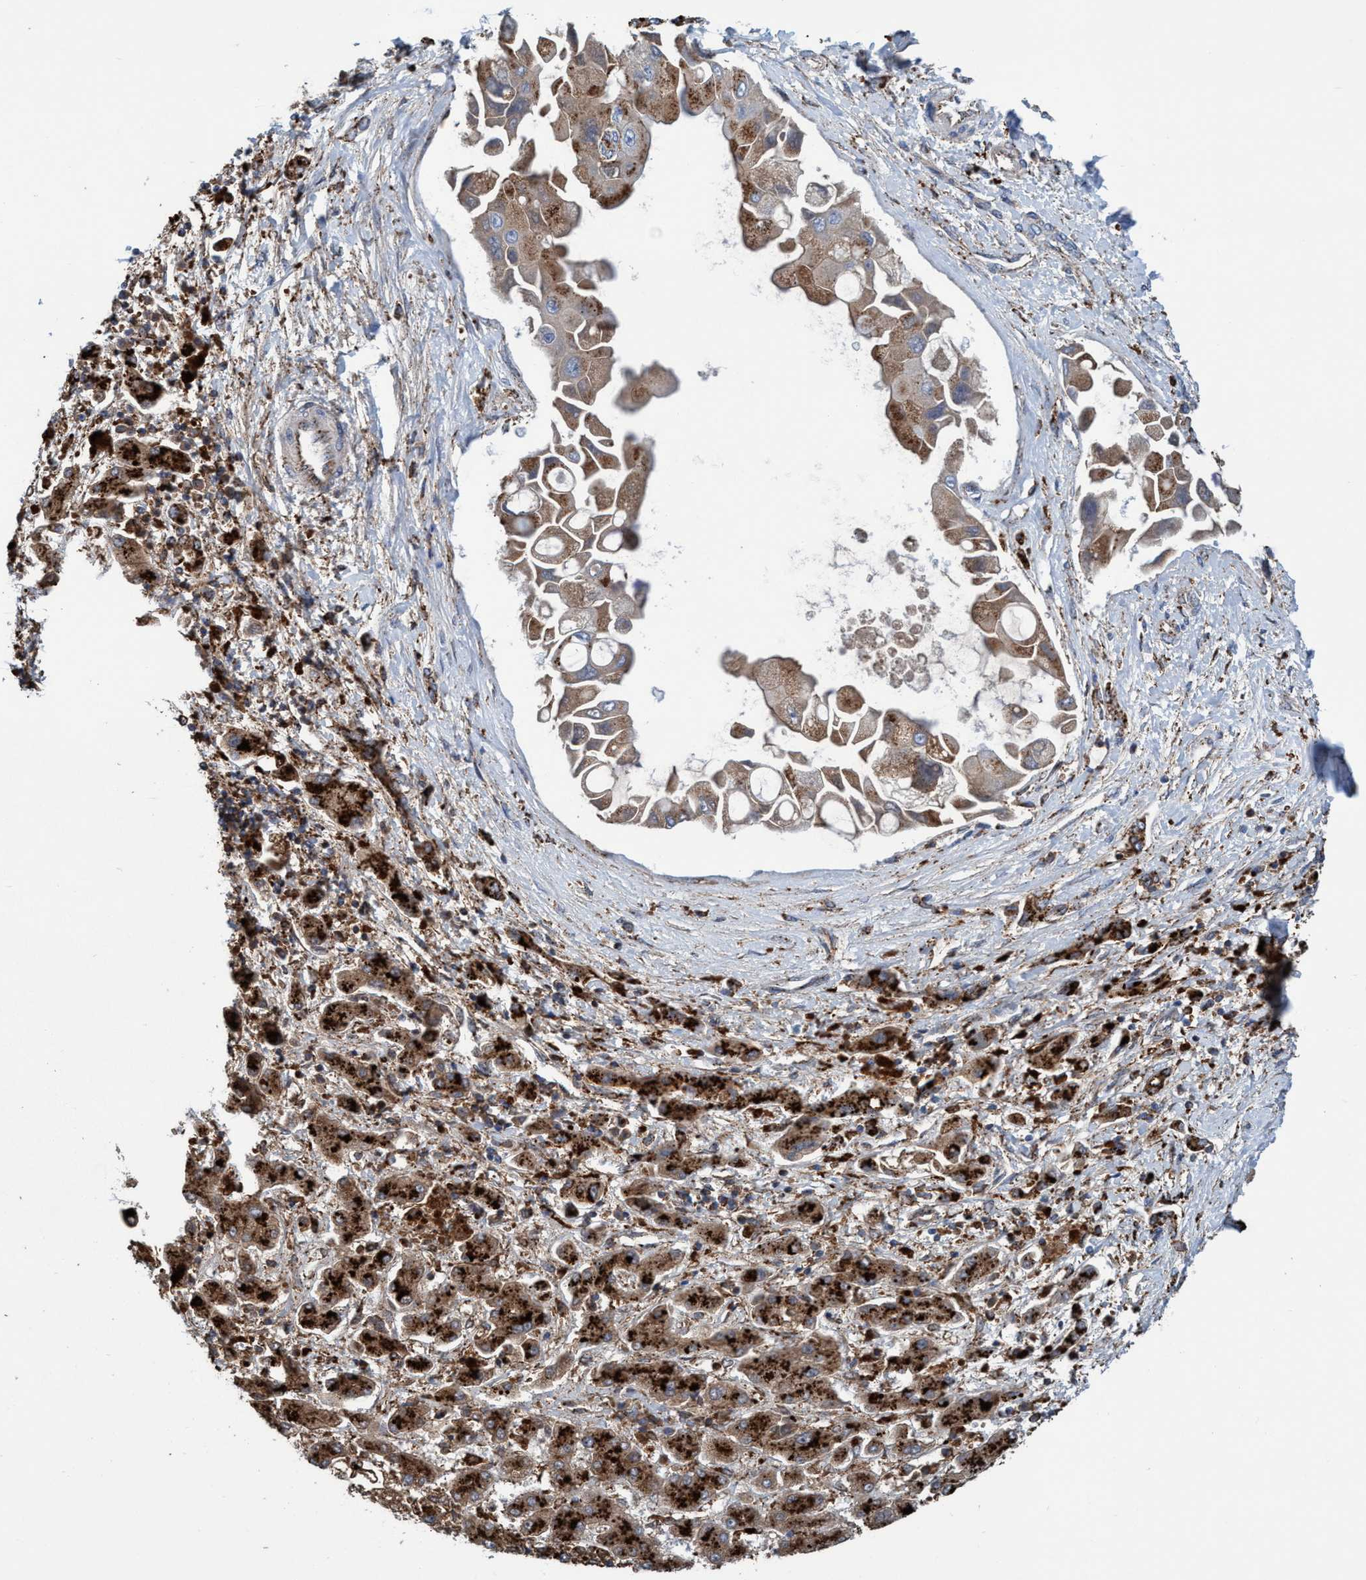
{"staining": {"intensity": "moderate", "quantity": ">75%", "location": "cytoplasmic/membranous"}, "tissue": "liver cancer", "cell_type": "Tumor cells", "image_type": "cancer", "snomed": [{"axis": "morphology", "description": "Cholangiocarcinoma"}, {"axis": "topography", "description": "Liver"}], "caption": "Immunohistochemical staining of human liver cholangiocarcinoma displays medium levels of moderate cytoplasmic/membranous protein staining in approximately >75% of tumor cells.", "gene": "TRIM65", "patient": {"sex": "male", "age": 50}}